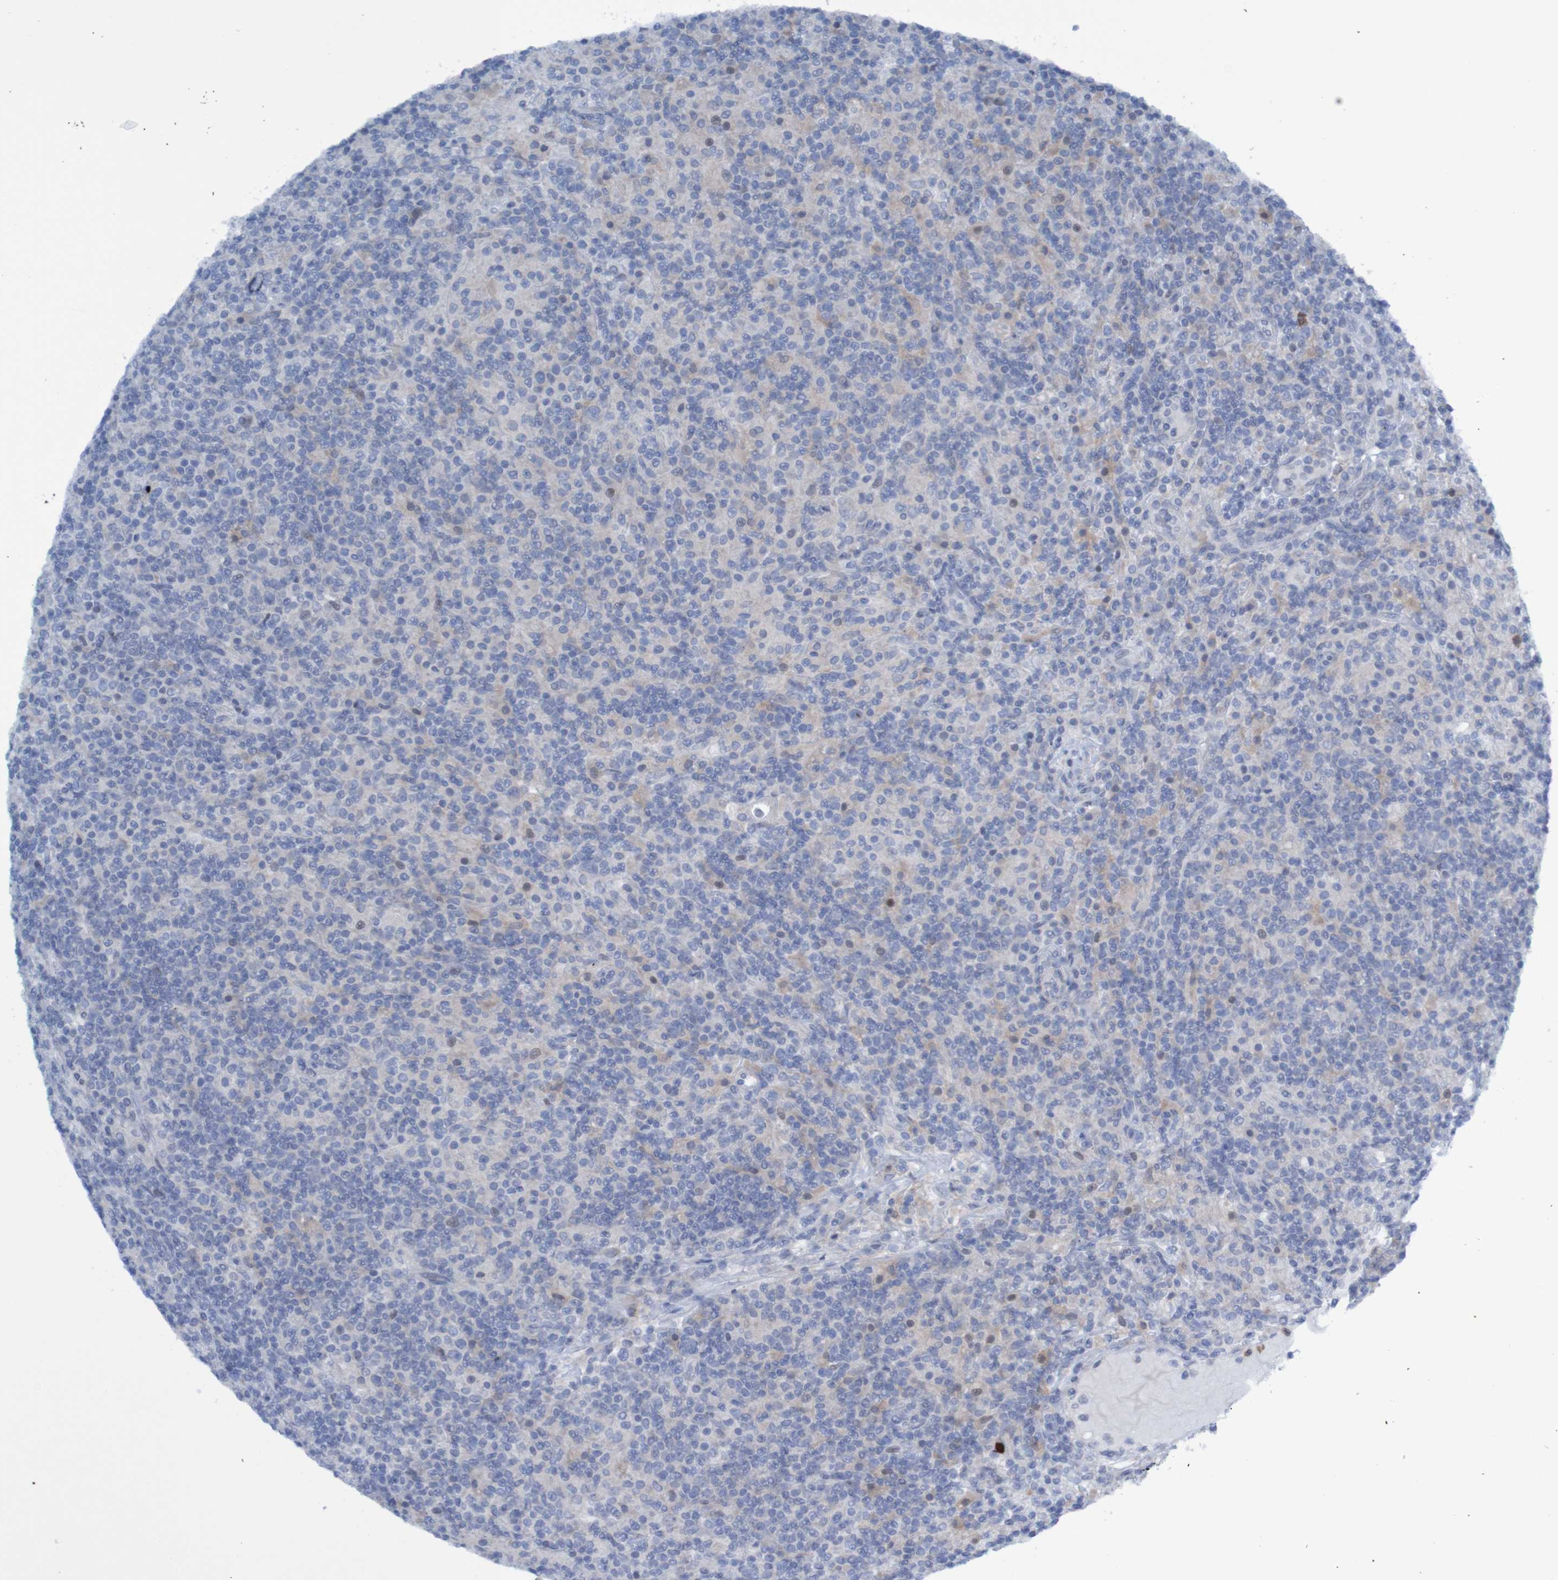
{"staining": {"intensity": "negative", "quantity": "none", "location": "none"}, "tissue": "lymphoma", "cell_type": "Tumor cells", "image_type": "cancer", "snomed": [{"axis": "morphology", "description": "Hodgkin's disease, NOS"}, {"axis": "topography", "description": "Lymph node"}], "caption": "The IHC histopathology image has no significant staining in tumor cells of lymphoma tissue. The staining is performed using DAB (3,3'-diaminobenzidine) brown chromogen with nuclei counter-stained in using hematoxylin.", "gene": "ANGPT4", "patient": {"sex": "male", "age": 70}}